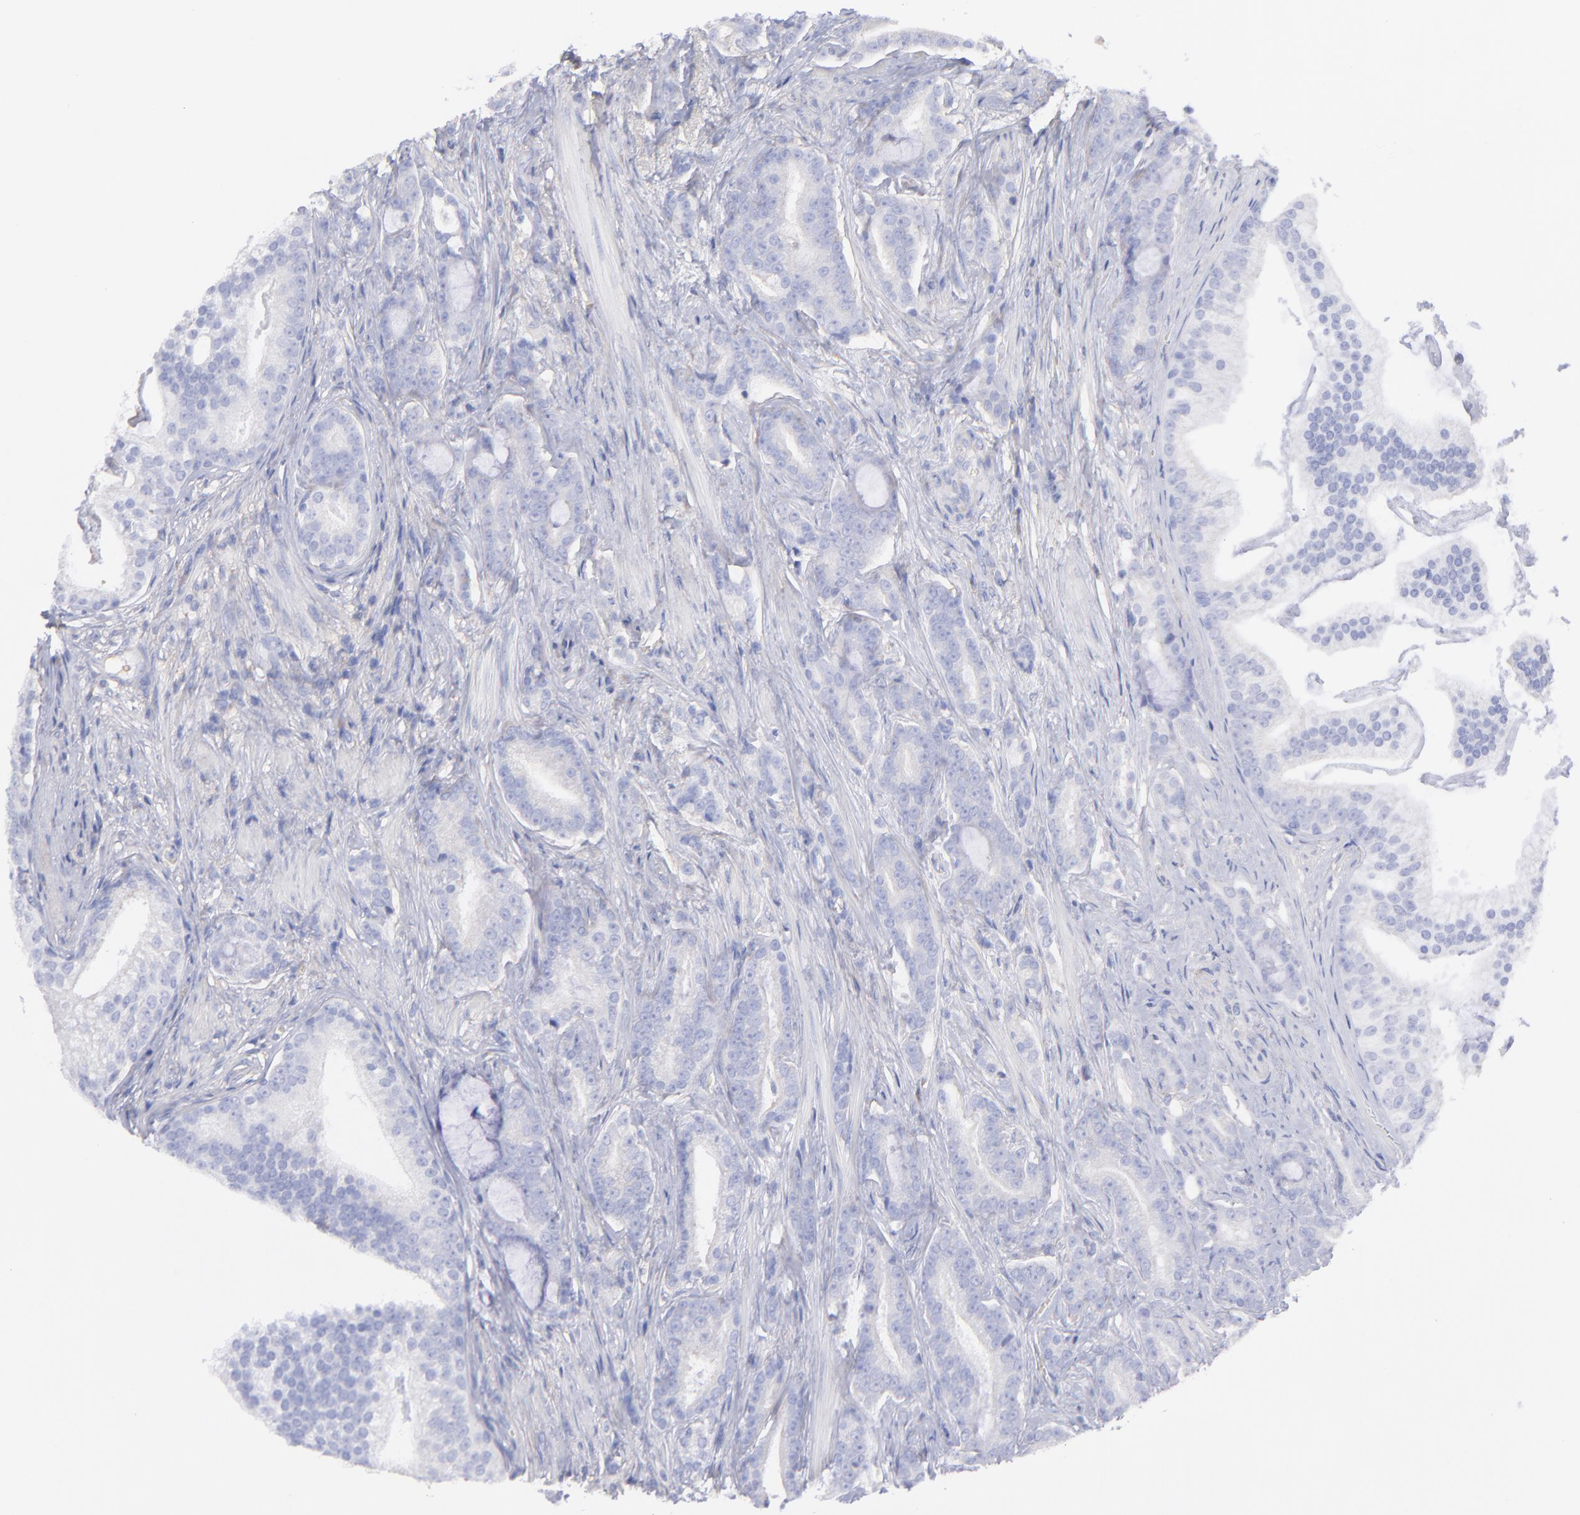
{"staining": {"intensity": "negative", "quantity": "none", "location": "none"}, "tissue": "prostate cancer", "cell_type": "Tumor cells", "image_type": "cancer", "snomed": [{"axis": "morphology", "description": "Adenocarcinoma, Low grade"}, {"axis": "topography", "description": "Prostate"}], "caption": "Prostate low-grade adenocarcinoma was stained to show a protein in brown. There is no significant expression in tumor cells. The staining is performed using DAB brown chromogen with nuclei counter-stained in using hematoxylin.", "gene": "MAPRE1", "patient": {"sex": "male", "age": 58}}